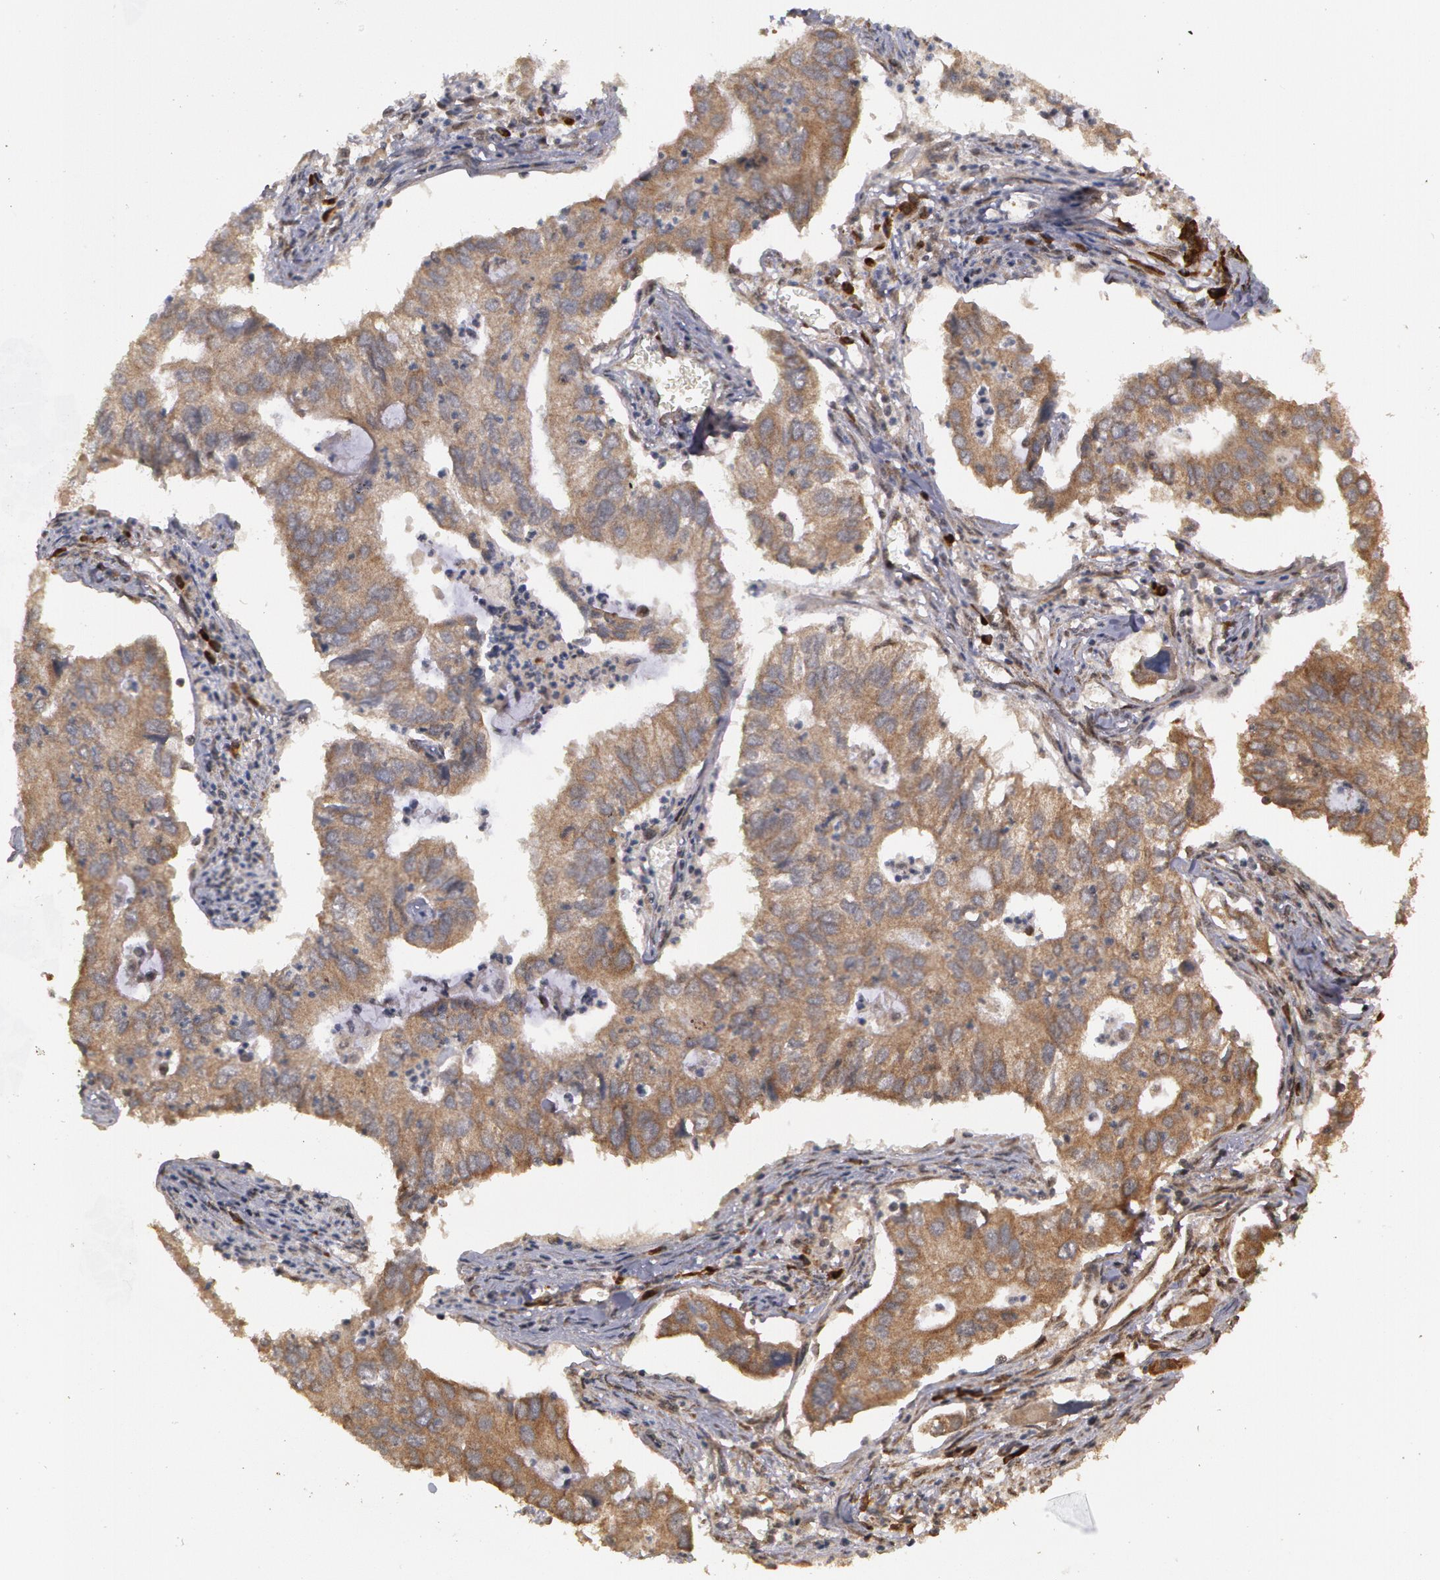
{"staining": {"intensity": "weak", "quantity": ">75%", "location": "cytoplasmic/membranous"}, "tissue": "lung cancer", "cell_type": "Tumor cells", "image_type": "cancer", "snomed": [{"axis": "morphology", "description": "Adenocarcinoma, NOS"}, {"axis": "topography", "description": "Lung"}], "caption": "A high-resolution histopathology image shows IHC staining of lung cancer (adenocarcinoma), which shows weak cytoplasmic/membranous staining in about >75% of tumor cells. (brown staining indicates protein expression, while blue staining denotes nuclei).", "gene": "GLIS1", "patient": {"sex": "male", "age": 48}}